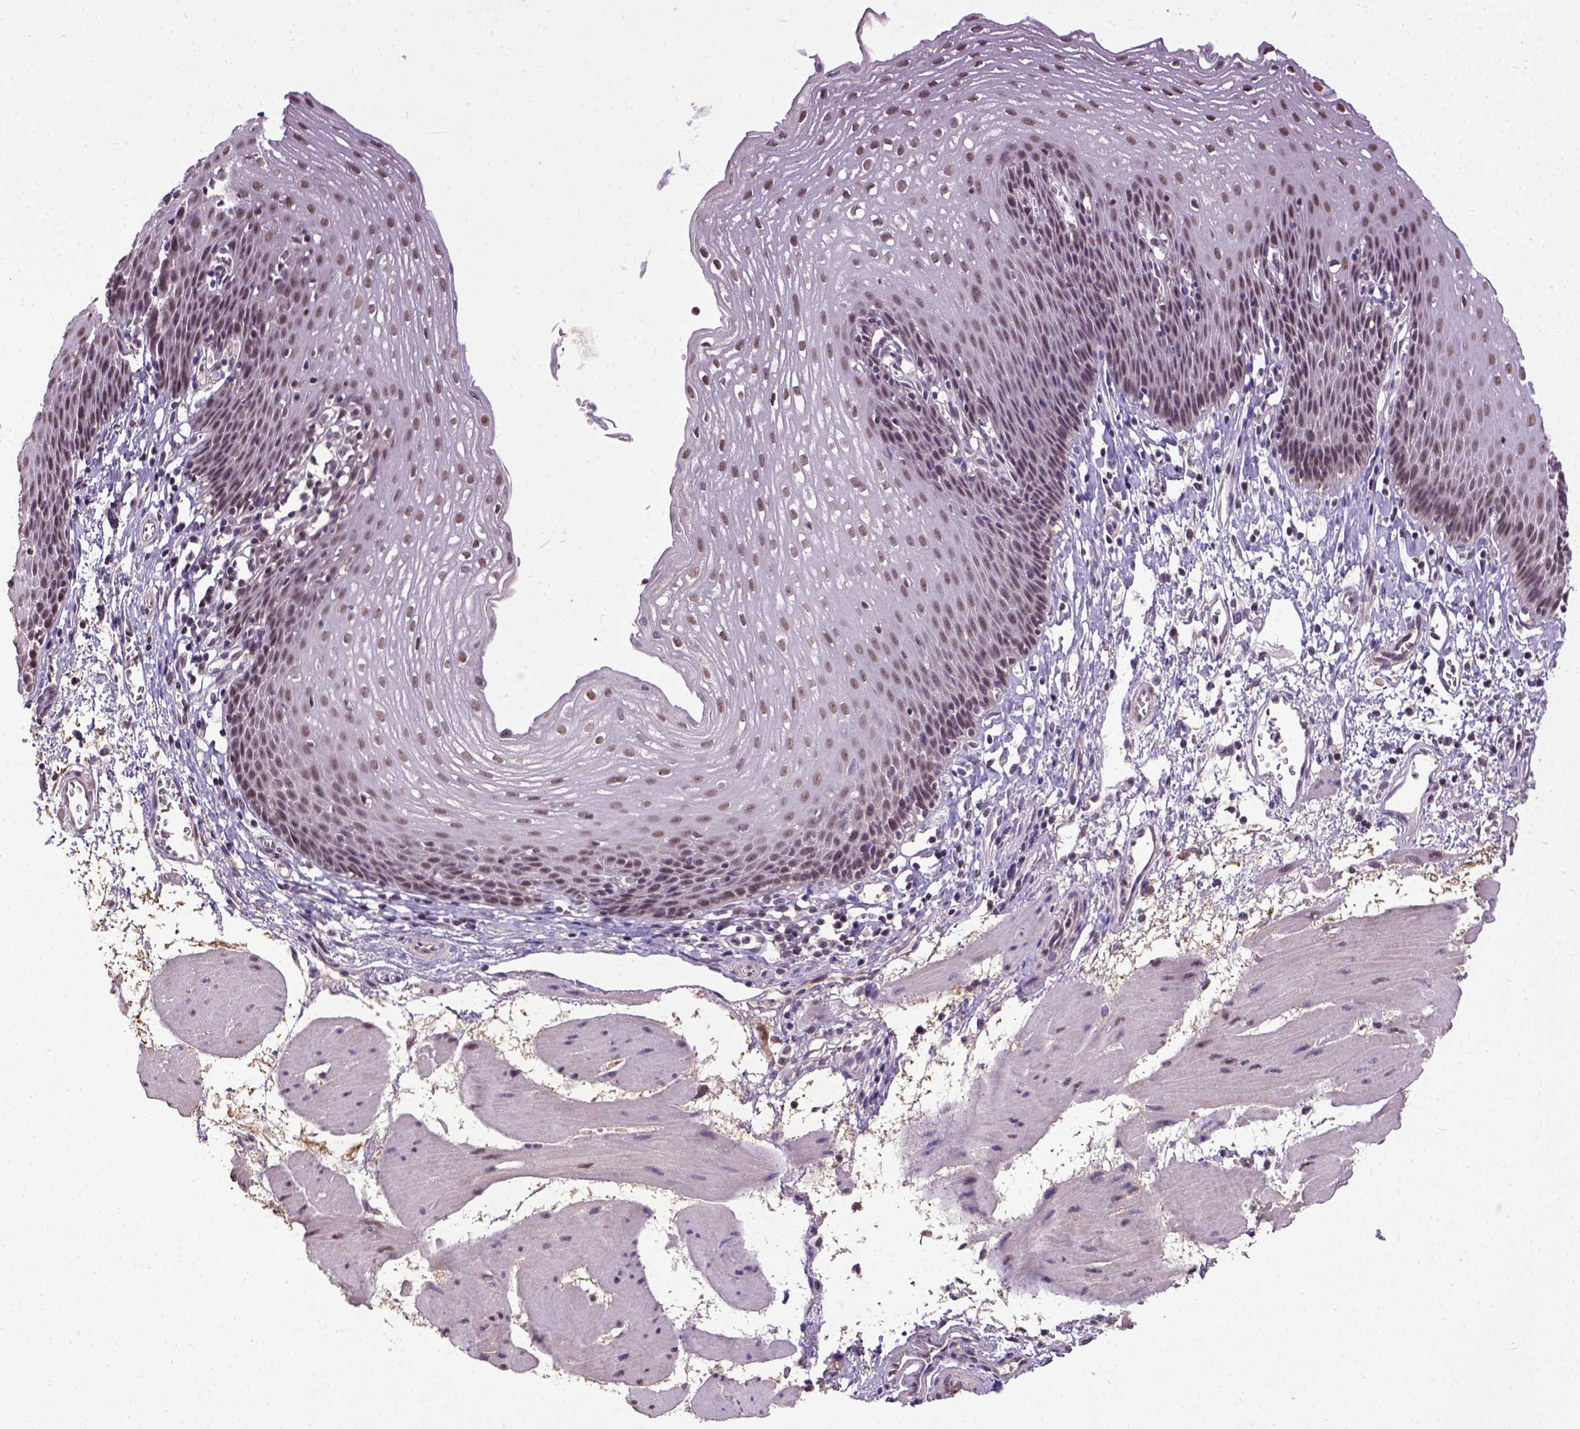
{"staining": {"intensity": "moderate", "quantity": ">75%", "location": "nuclear"}, "tissue": "esophagus", "cell_type": "Squamous epithelial cells", "image_type": "normal", "snomed": [{"axis": "morphology", "description": "Normal tissue, NOS"}, {"axis": "topography", "description": "Esophagus"}], "caption": "Immunohistochemistry image of benign esophagus: esophagus stained using immunohistochemistry (IHC) shows medium levels of moderate protein expression localized specifically in the nuclear of squamous epithelial cells, appearing as a nuclear brown color.", "gene": "UBA3", "patient": {"sex": "female", "age": 64}}